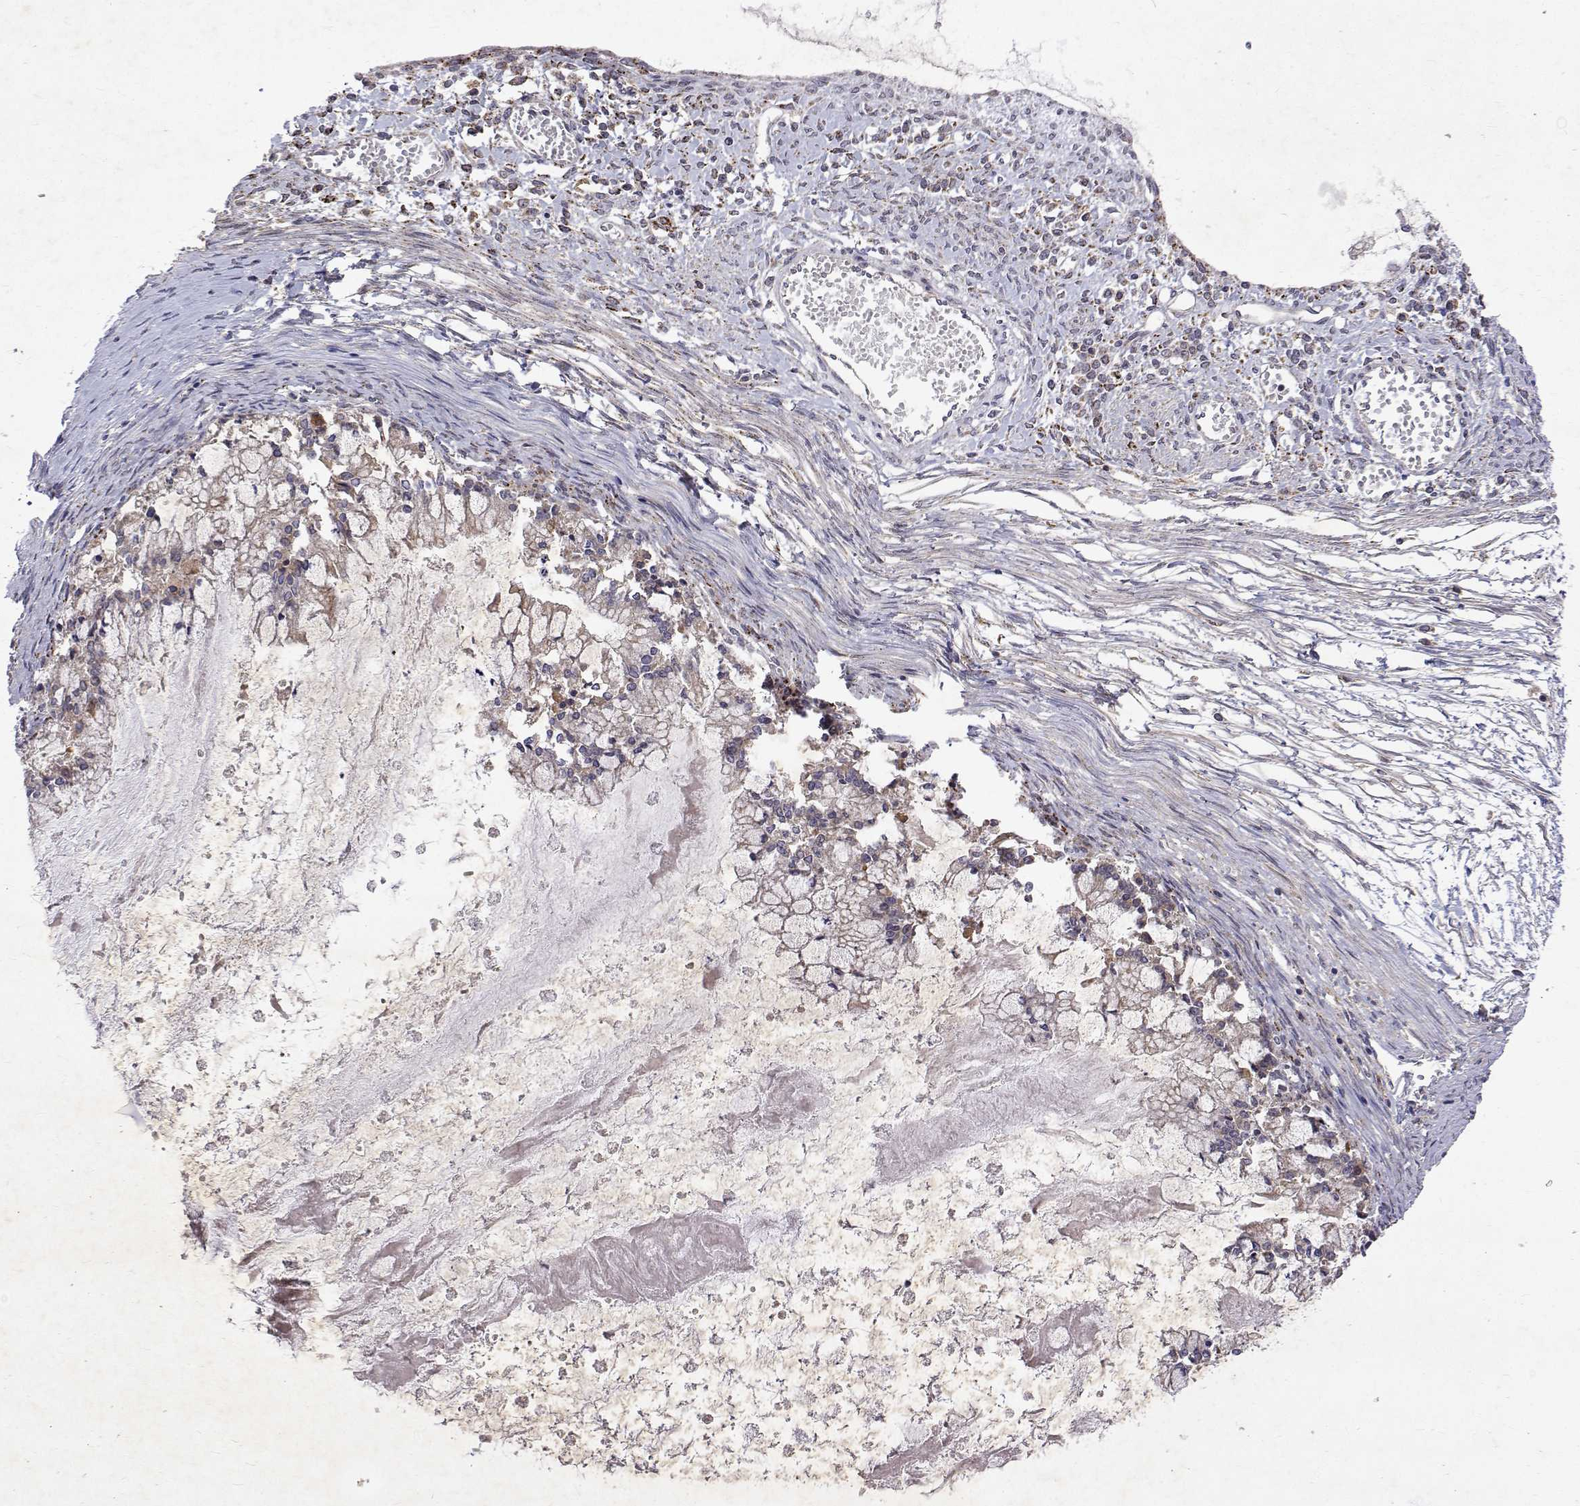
{"staining": {"intensity": "negative", "quantity": "none", "location": "none"}, "tissue": "ovarian cancer", "cell_type": "Tumor cells", "image_type": "cancer", "snomed": [{"axis": "morphology", "description": "Cystadenocarcinoma, mucinous, NOS"}, {"axis": "topography", "description": "Ovary"}], "caption": "Immunohistochemistry (IHC) of human mucinous cystadenocarcinoma (ovarian) demonstrates no expression in tumor cells.", "gene": "ALKBH8", "patient": {"sex": "female", "age": 67}}